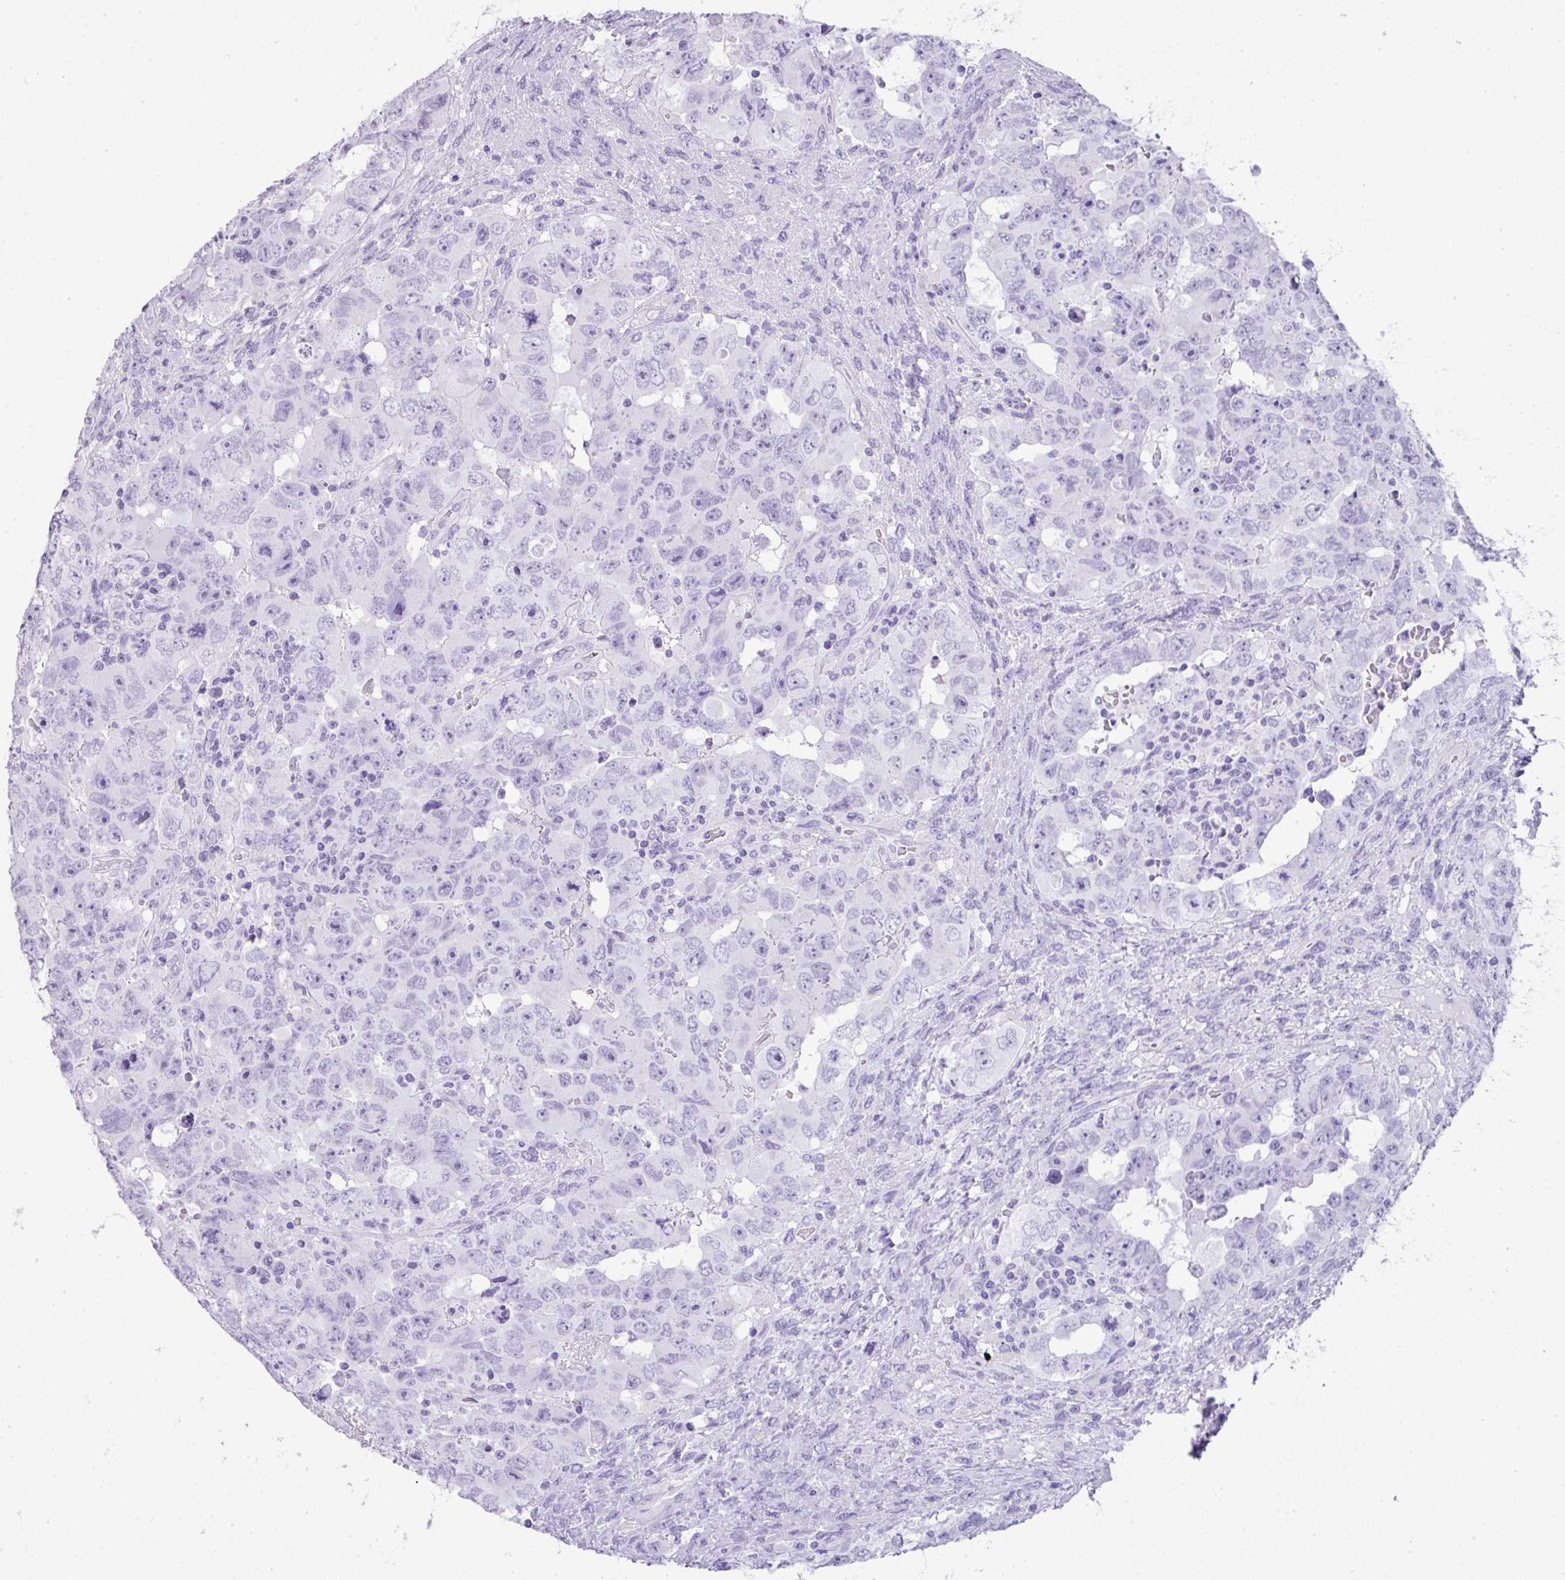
{"staining": {"intensity": "negative", "quantity": "none", "location": "none"}, "tissue": "testis cancer", "cell_type": "Tumor cells", "image_type": "cancer", "snomed": [{"axis": "morphology", "description": "Carcinoma, Embryonal, NOS"}, {"axis": "topography", "description": "Testis"}], "caption": "Immunohistochemistry (IHC) micrograph of neoplastic tissue: testis embryonal carcinoma stained with DAB exhibits no significant protein expression in tumor cells. The staining was performed using DAB to visualize the protein expression in brown, while the nuclei were stained in blue with hematoxylin (Magnification: 20x).", "gene": "TNP1", "patient": {"sex": "male", "age": 24}}